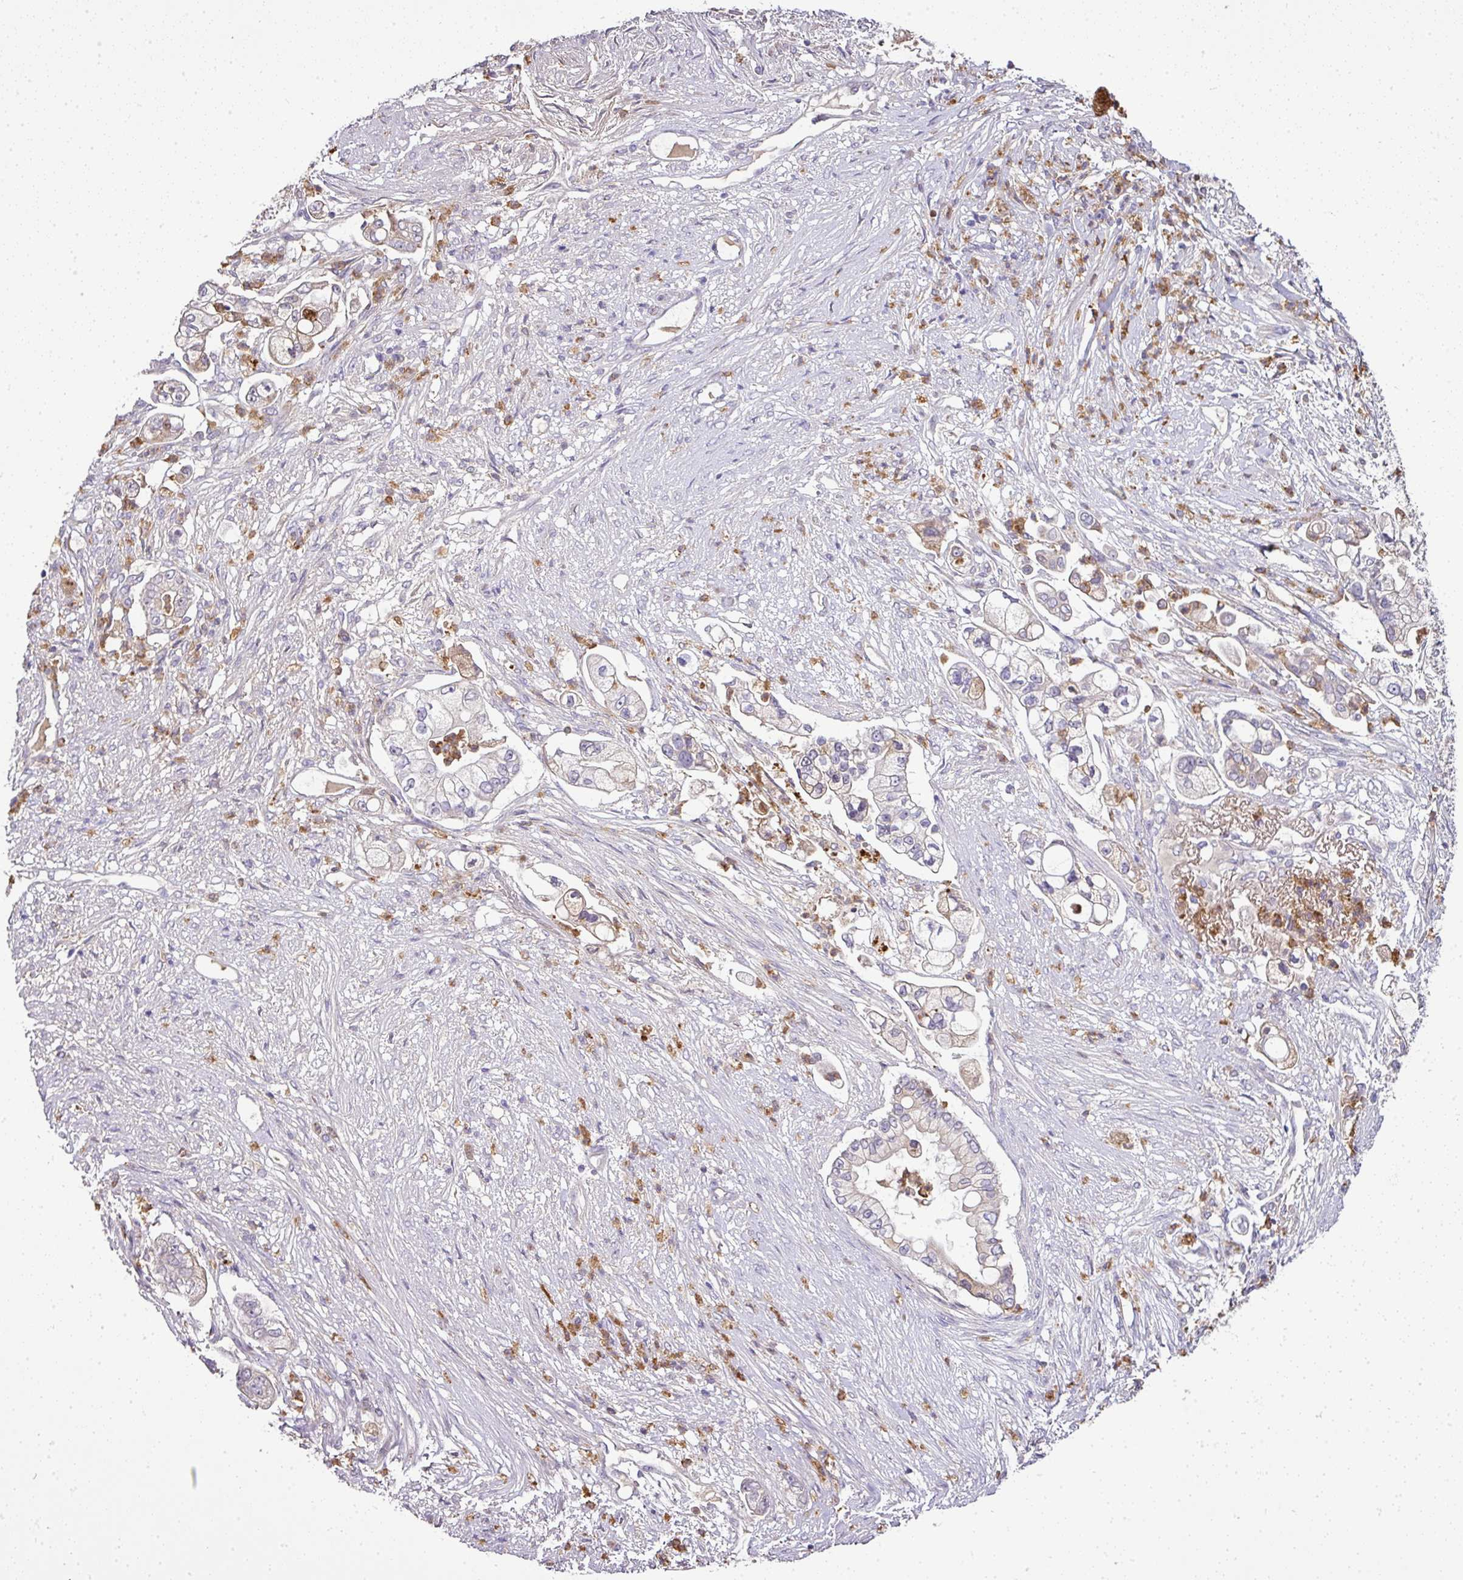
{"staining": {"intensity": "negative", "quantity": "none", "location": "none"}, "tissue": "pancreatic cancer", "cell_type": "Tumor cells", "image_type": "cancer", "snomed": [{"axis": "morphology", "description": "Adenocarcinoma, NOS"}, {"axis": "topography", "description": "Pancreas"}], "caption": "Adenocarcinoma (pancreatic) was stained to show a protein in brown. There is no significant positivity in tumor cells.", "gene": "CAB39L", "patient": {"sex": "female", "age": 69}}